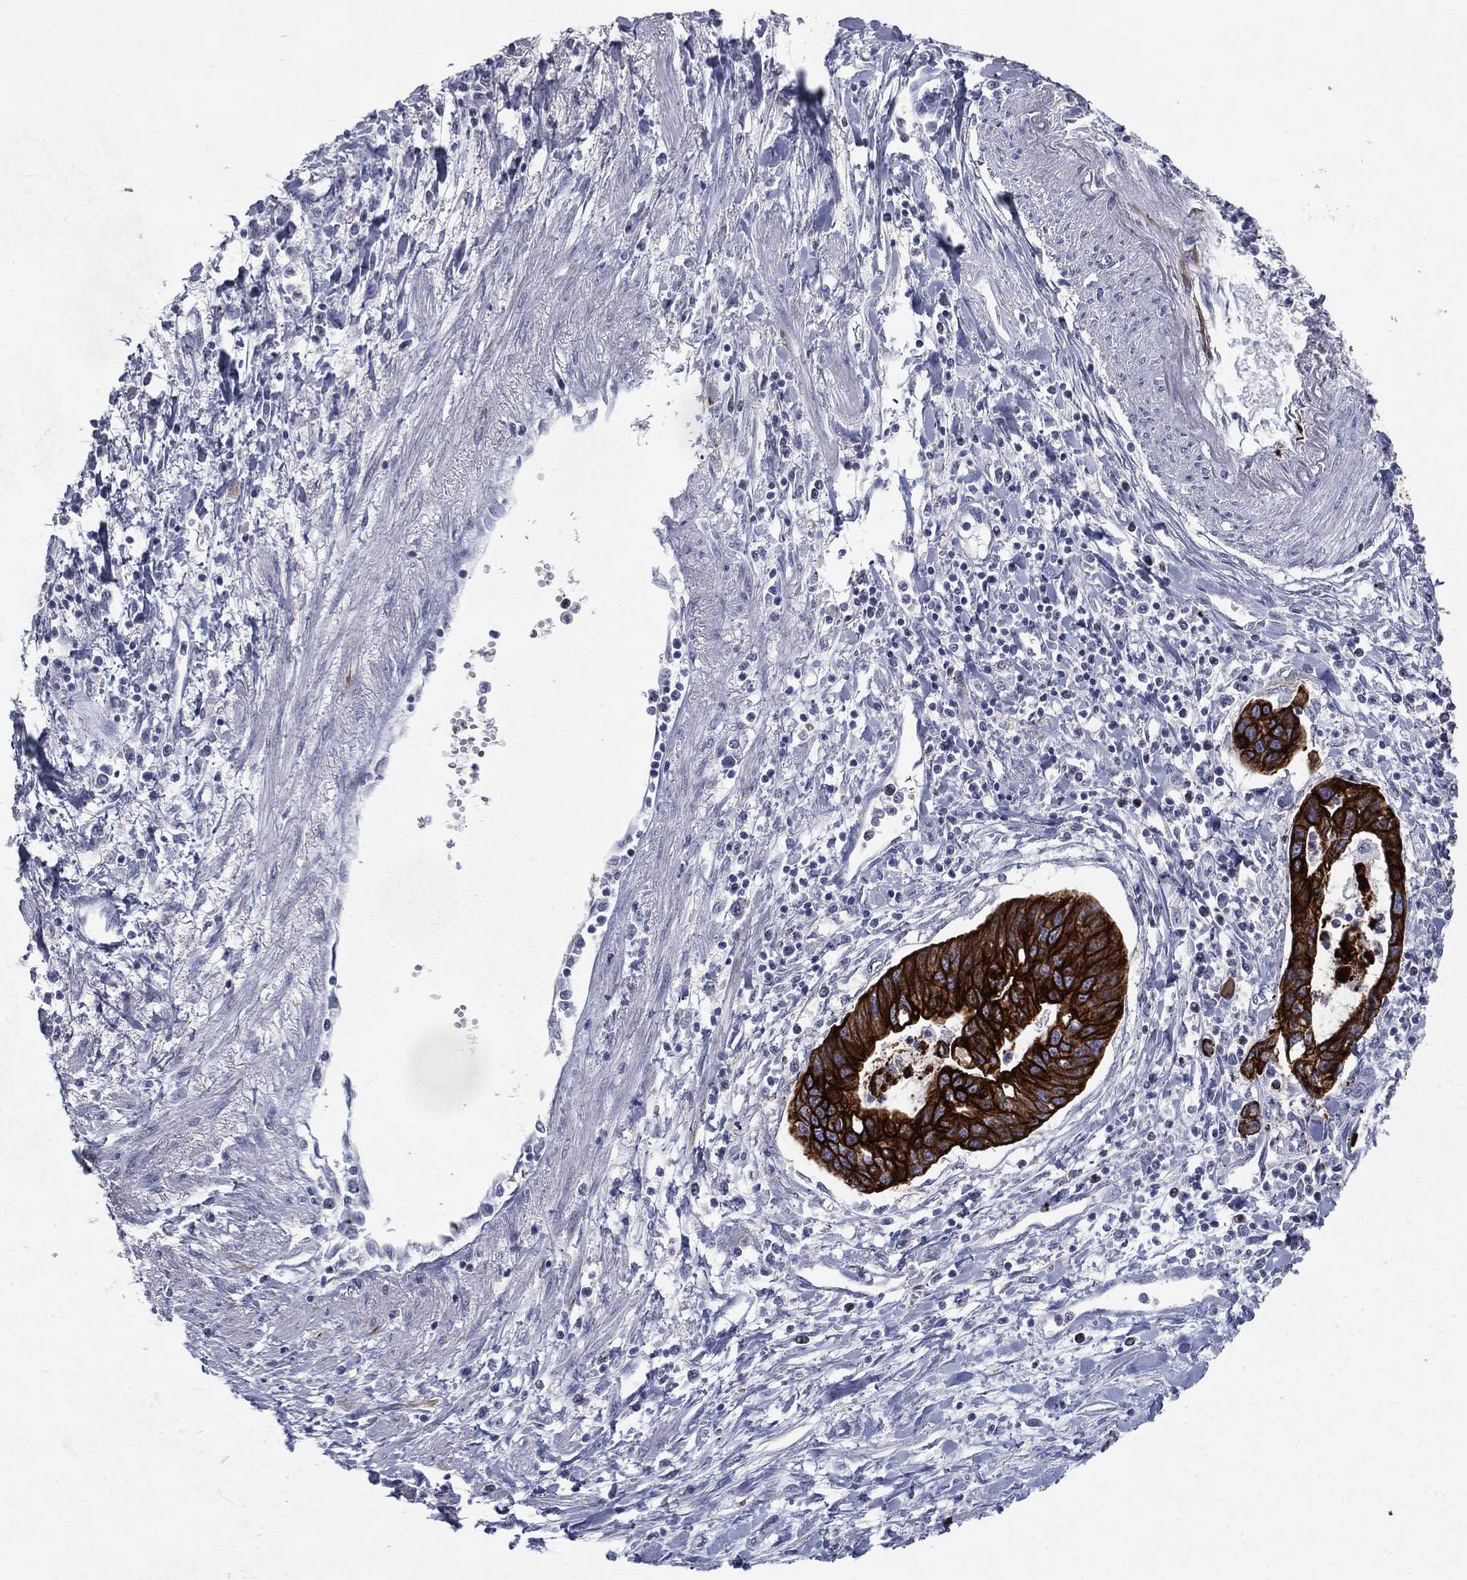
{"staining": {"intensity": "strong", "quantity": ">75%", "location": "cytoplasmic/membranous"}, "tissue": "liver cancer", "cell_type": "Tumor cells", "image_type": "cancer", "snomed": [{"axis": "morphology", "description": "Cholangiocarcinoma"}, {"axis": "topography", "description": "Liver"}], "caption": "A brown stain labels strong cytoplasmic/membranous positivity of a protein in human liver cancer tumor cells. The staining is performed using DAB (3,3'-diaminobenzidine) brown chromogen to label protein expression. The nuclei are counter-stained blue using hematoxylin.", "gene": "KRT7", "patient": {"sex": "male", "age": 58}}